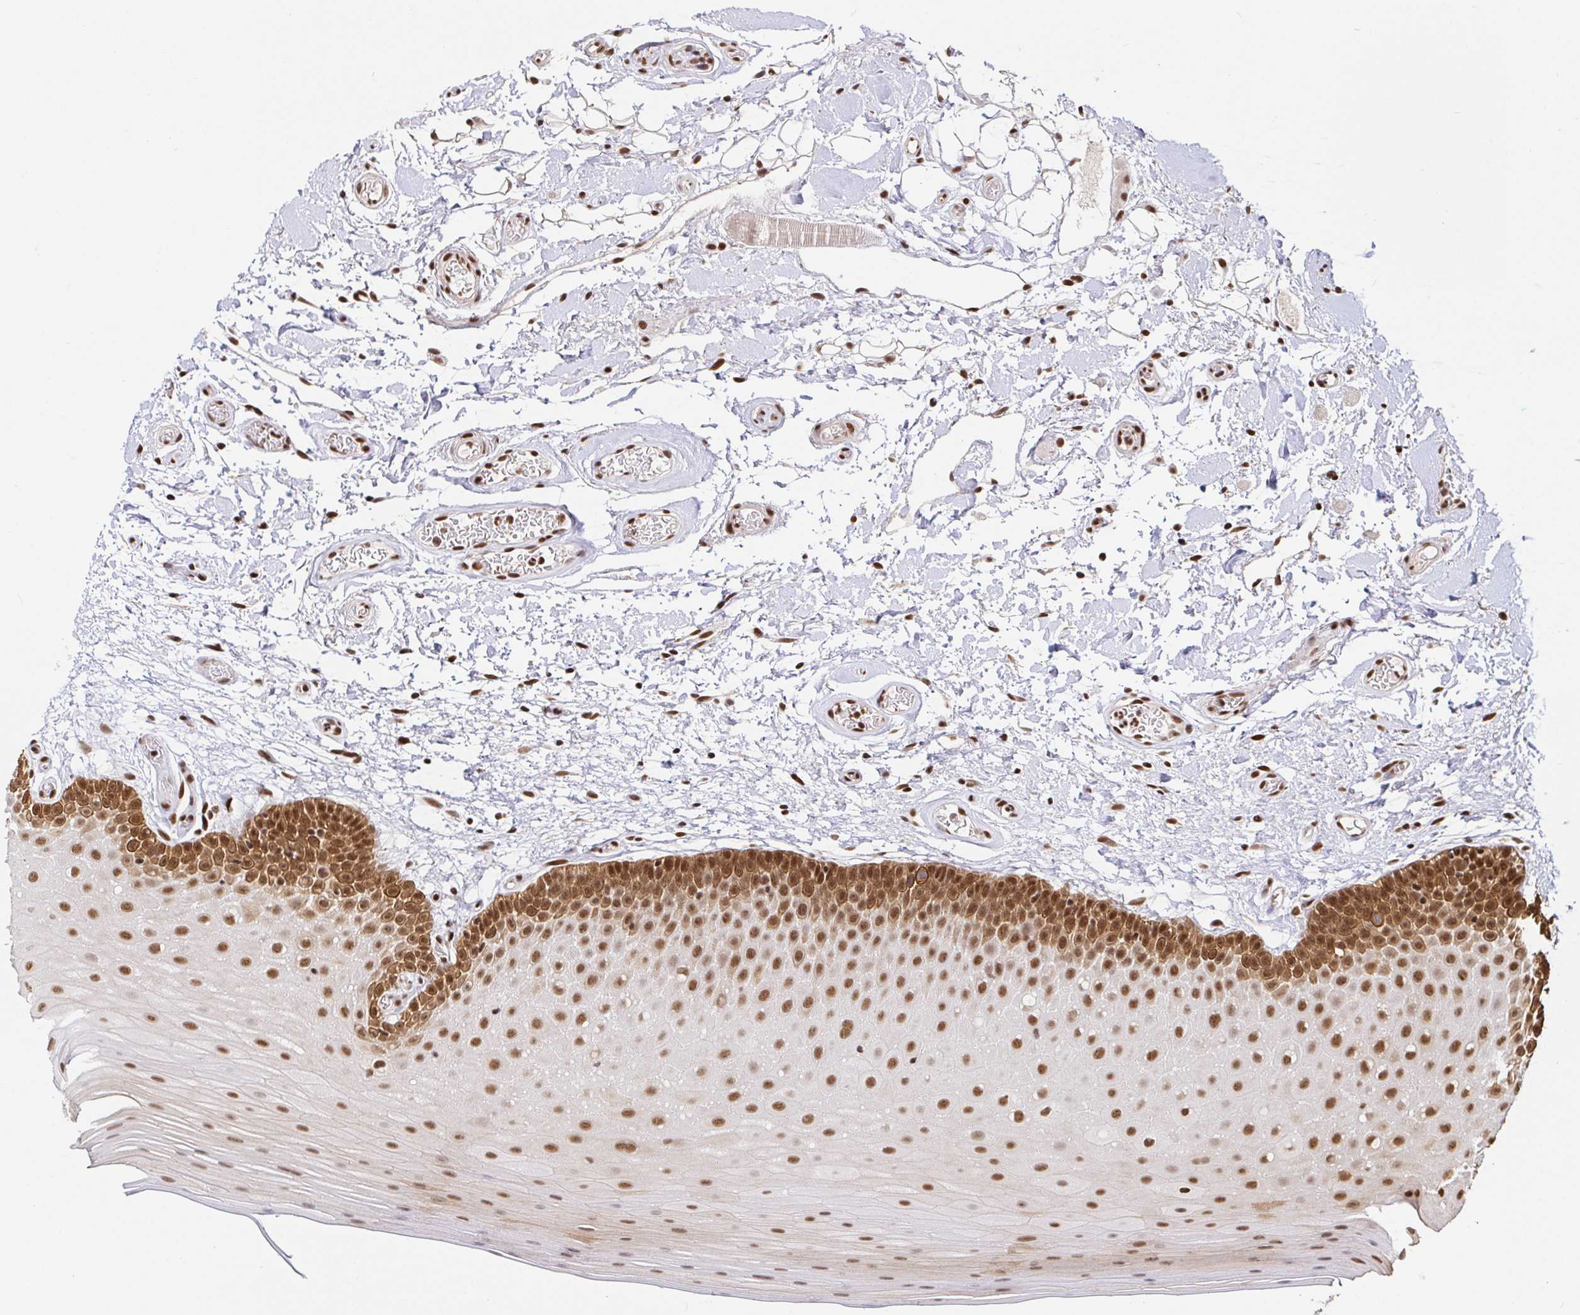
{"staining": {"intensity": "strong", "quantity": ">75%", "location": "cytoplasmic/membranous,nuclear"}, "tissue": "oral mucosa", "cell_type": "Squamous epithelial cells", "image_type": "normal", "snomed": [{"axis": "morphology", "description": "Normal tissue, NOS"}, {"axis": "morphology", "description": "Squamous cell carcinoma, NOS"}, {"axis": "topography", "description": "Oral tissue"}, {"axis": "topography", "description": "Tounge, NOS"}, {"axis": "topography", "description": "Head-Neck"}], "caption": "A histopathology image of oral mucosa stained for a protein exhibits strong cytoplasmic/membranous,nuclear brown staining in squamous epithelial cells. The staining was performed using DAB (3,3'-diaminobenzidine), with brown indicating positive protein expression. Nuclei are stained blue with hematoxylin.", "gene": "SP3", "patient": {"sex": "male", "age": 62}}